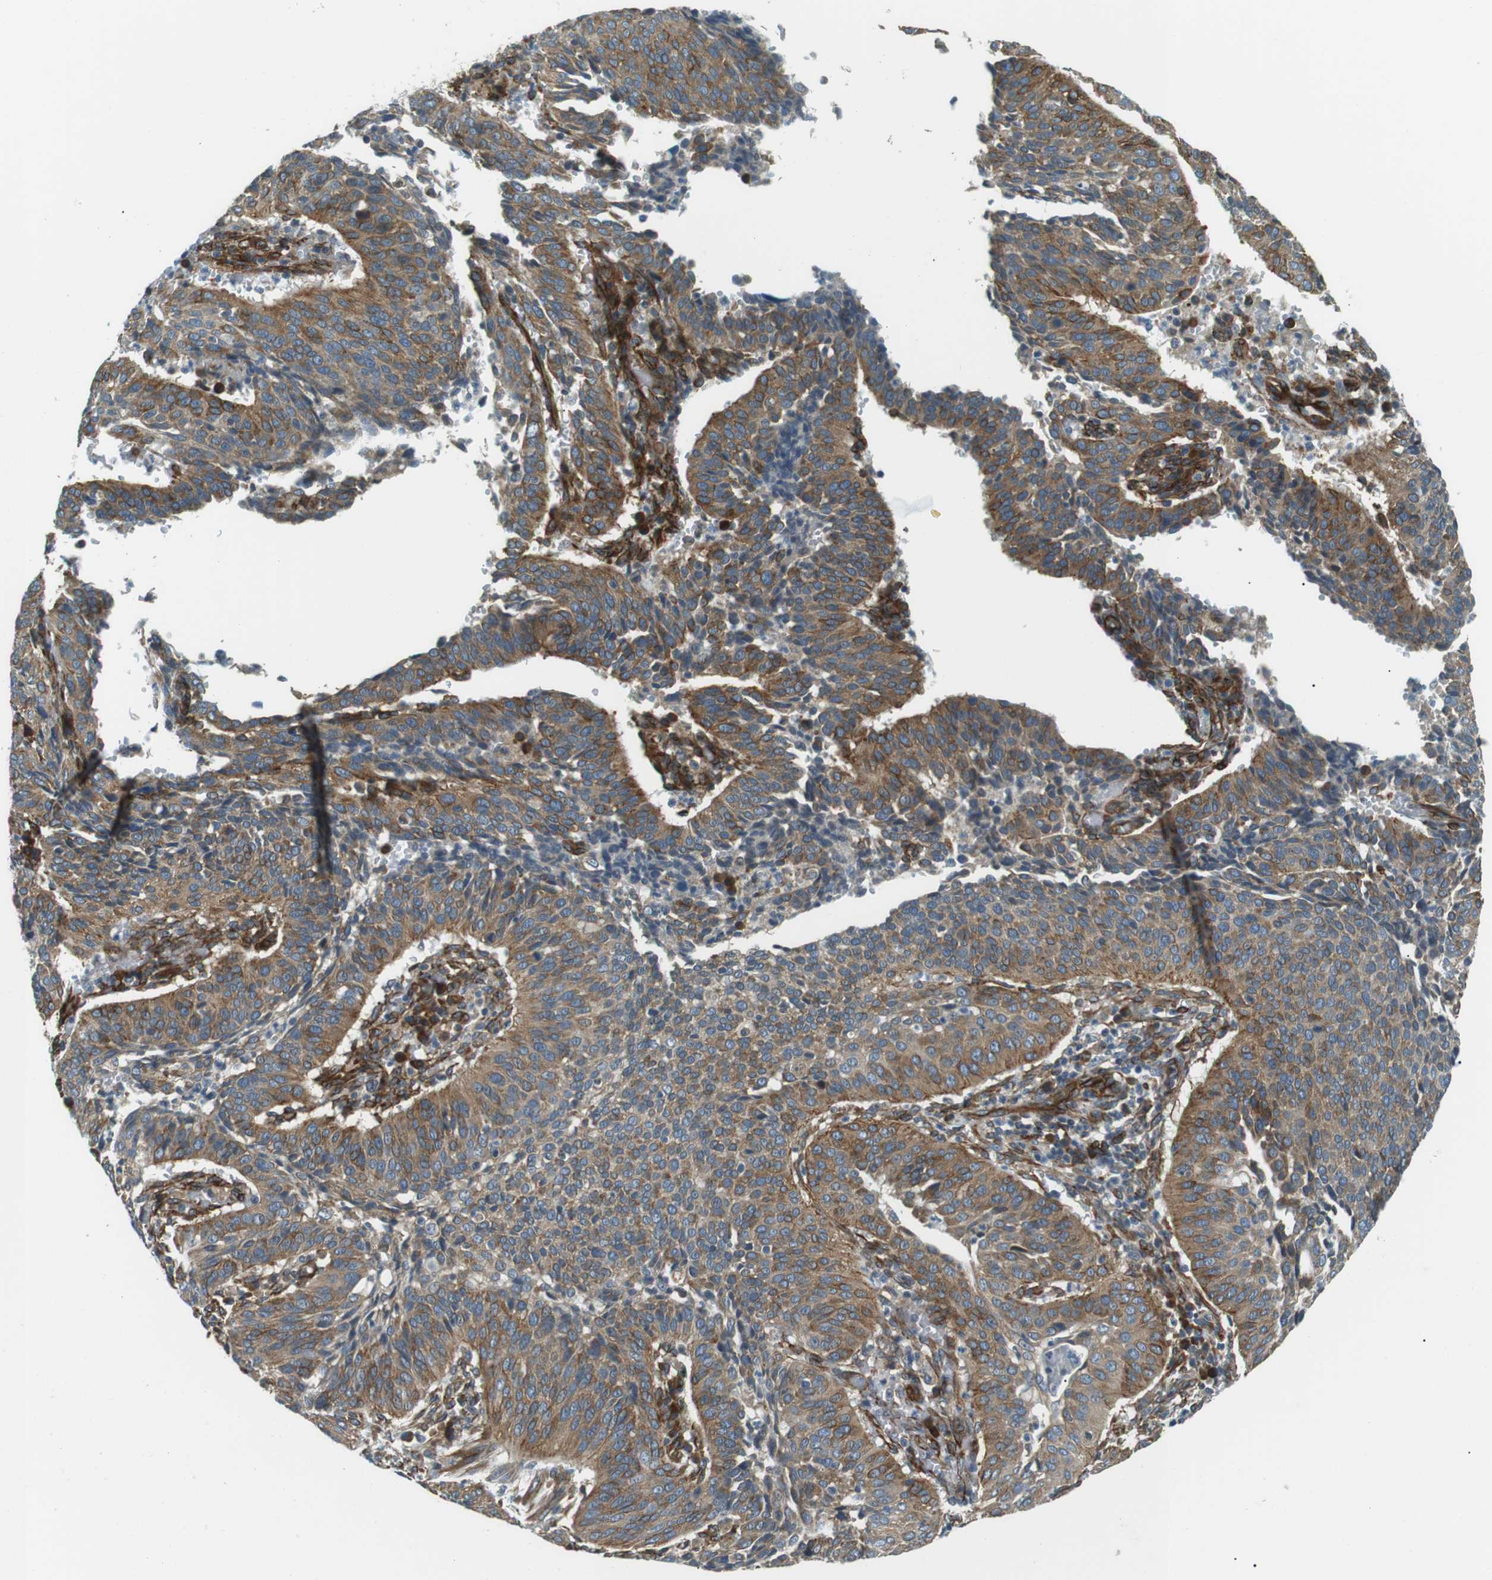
{"staining": {"intensity": "moderate", "quantity": ">75%", "location": "cytoplasmic/membranous"}, "tissue": "cervical cancer", "cell_type": "Tumor cells", "image_type": "cancer", "snomed": [{"axis": "morphology", "description": "Normal tissue, NOS"}, {"axis": "morphology", "description": "Squamous cell carcinoma, NOS"}, {"axis": "topography", "description": "Cervix"}], "caption": "Squamous cell carcinoma (cervical) was stained to show a protein in brown. There is medium levels of moderate cytoplasmic/membranous staining in about >75% of tumor cells.", "gene": "ODR4", "patient": {"sex": "female", "age": 39}}